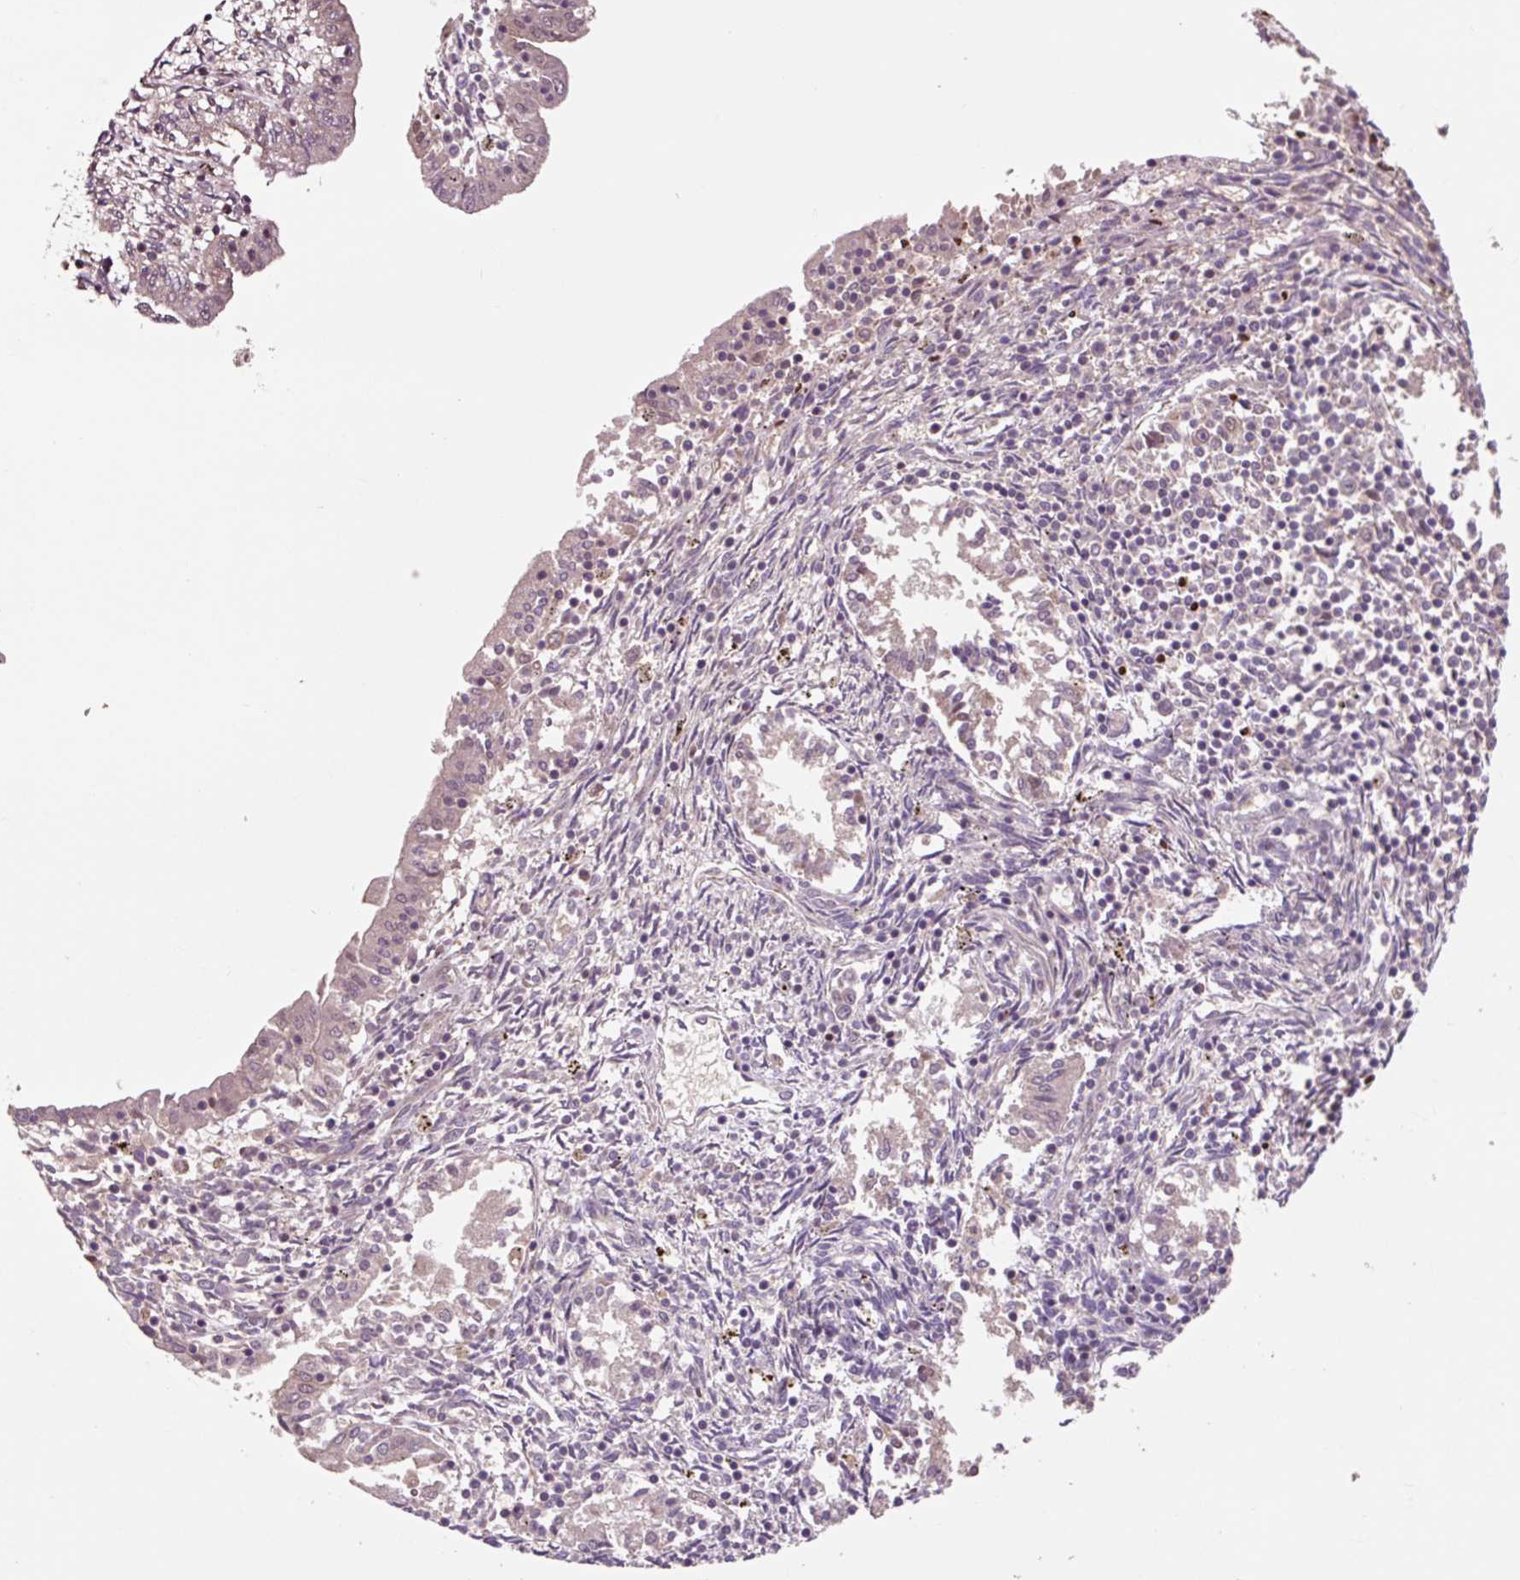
{"staining": {"intensity": "moderate", "quantity": "<25%", "location": "cytoplasmic/membranous"}, "tissue": "endometrium", "cell_type": "Cells in endometrial stroma", "image_type": "normal", "snomed": [{"axis": "morphology", "description": "Normal tissue, NOS"}, {"axis": "topography", "description": "Endometrium"}], "caption": "Moderate cytoplasmic/membranous protein positivity is appreciated in about <25% of cells in endometrial stroma in endometrium. (DAB IHC with brightfield microscopy, high magnification).", "gene": "MMS19", "patient": {"sex": "female", "age": 41}}